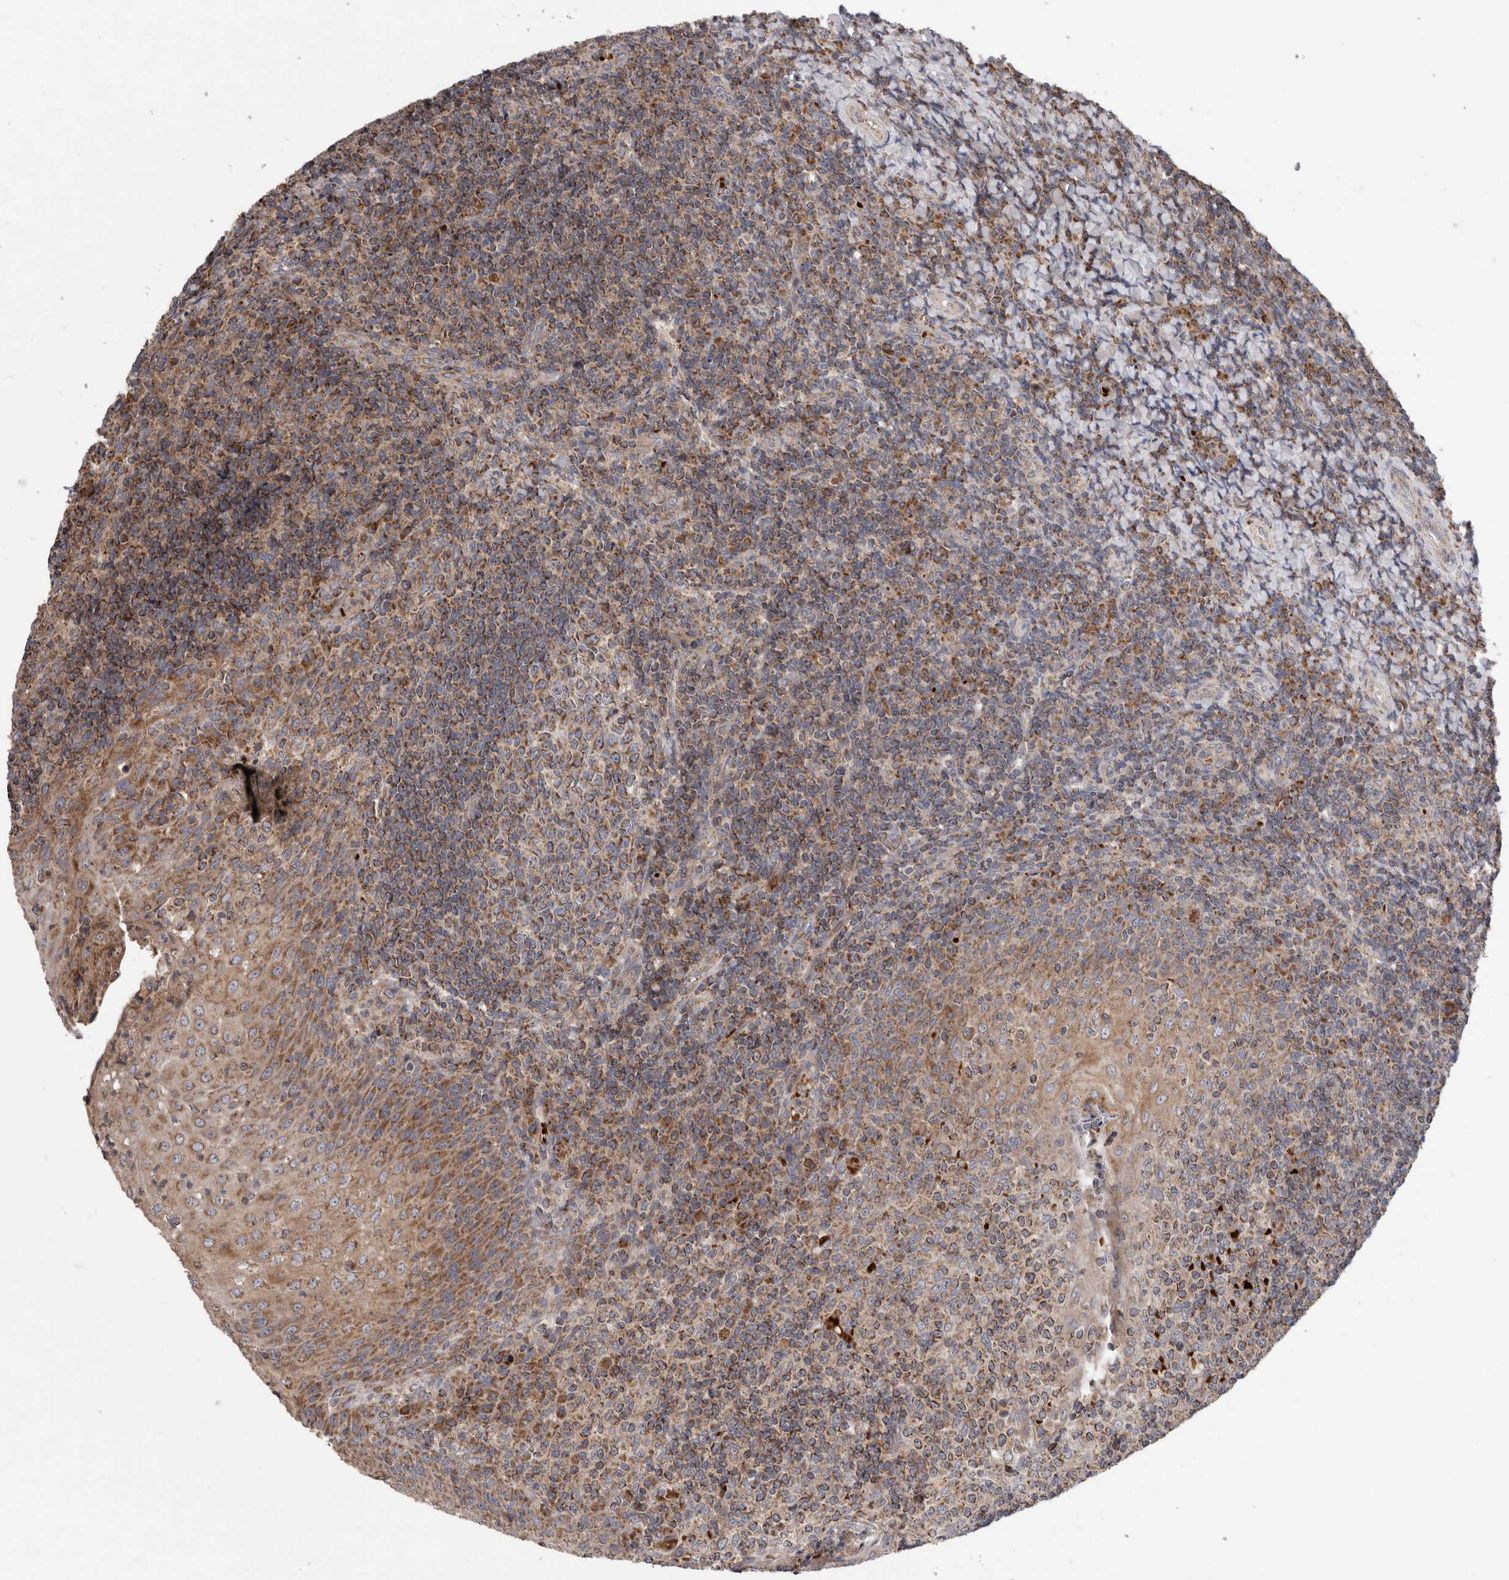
{"staining": {"intensity": "moderate", "quantity": ">75%", "location": "cytoplasmic/membranous"}, "tissue": "tonsil", "cell_type": "Germinal center cells", "image_type": "normal", "snomed": [{"axis": "morphology", "description": "Normal tissue, NOS"}, {"axis": "topography", "description": "Tonsil"}], "caption": "Protein expression analysis of unremarkable tonsil displays moderate cytoplasmic/membranous positivity in approximately >75% of germinal center cells. The staining was performed using DAB to visualize the protein expression in brown, while the nuclei were stained in blue with hematoxylin (Magnification: 20x).", "gene": "KIF21B", "patient": {"sex": "female", "age": 19}}